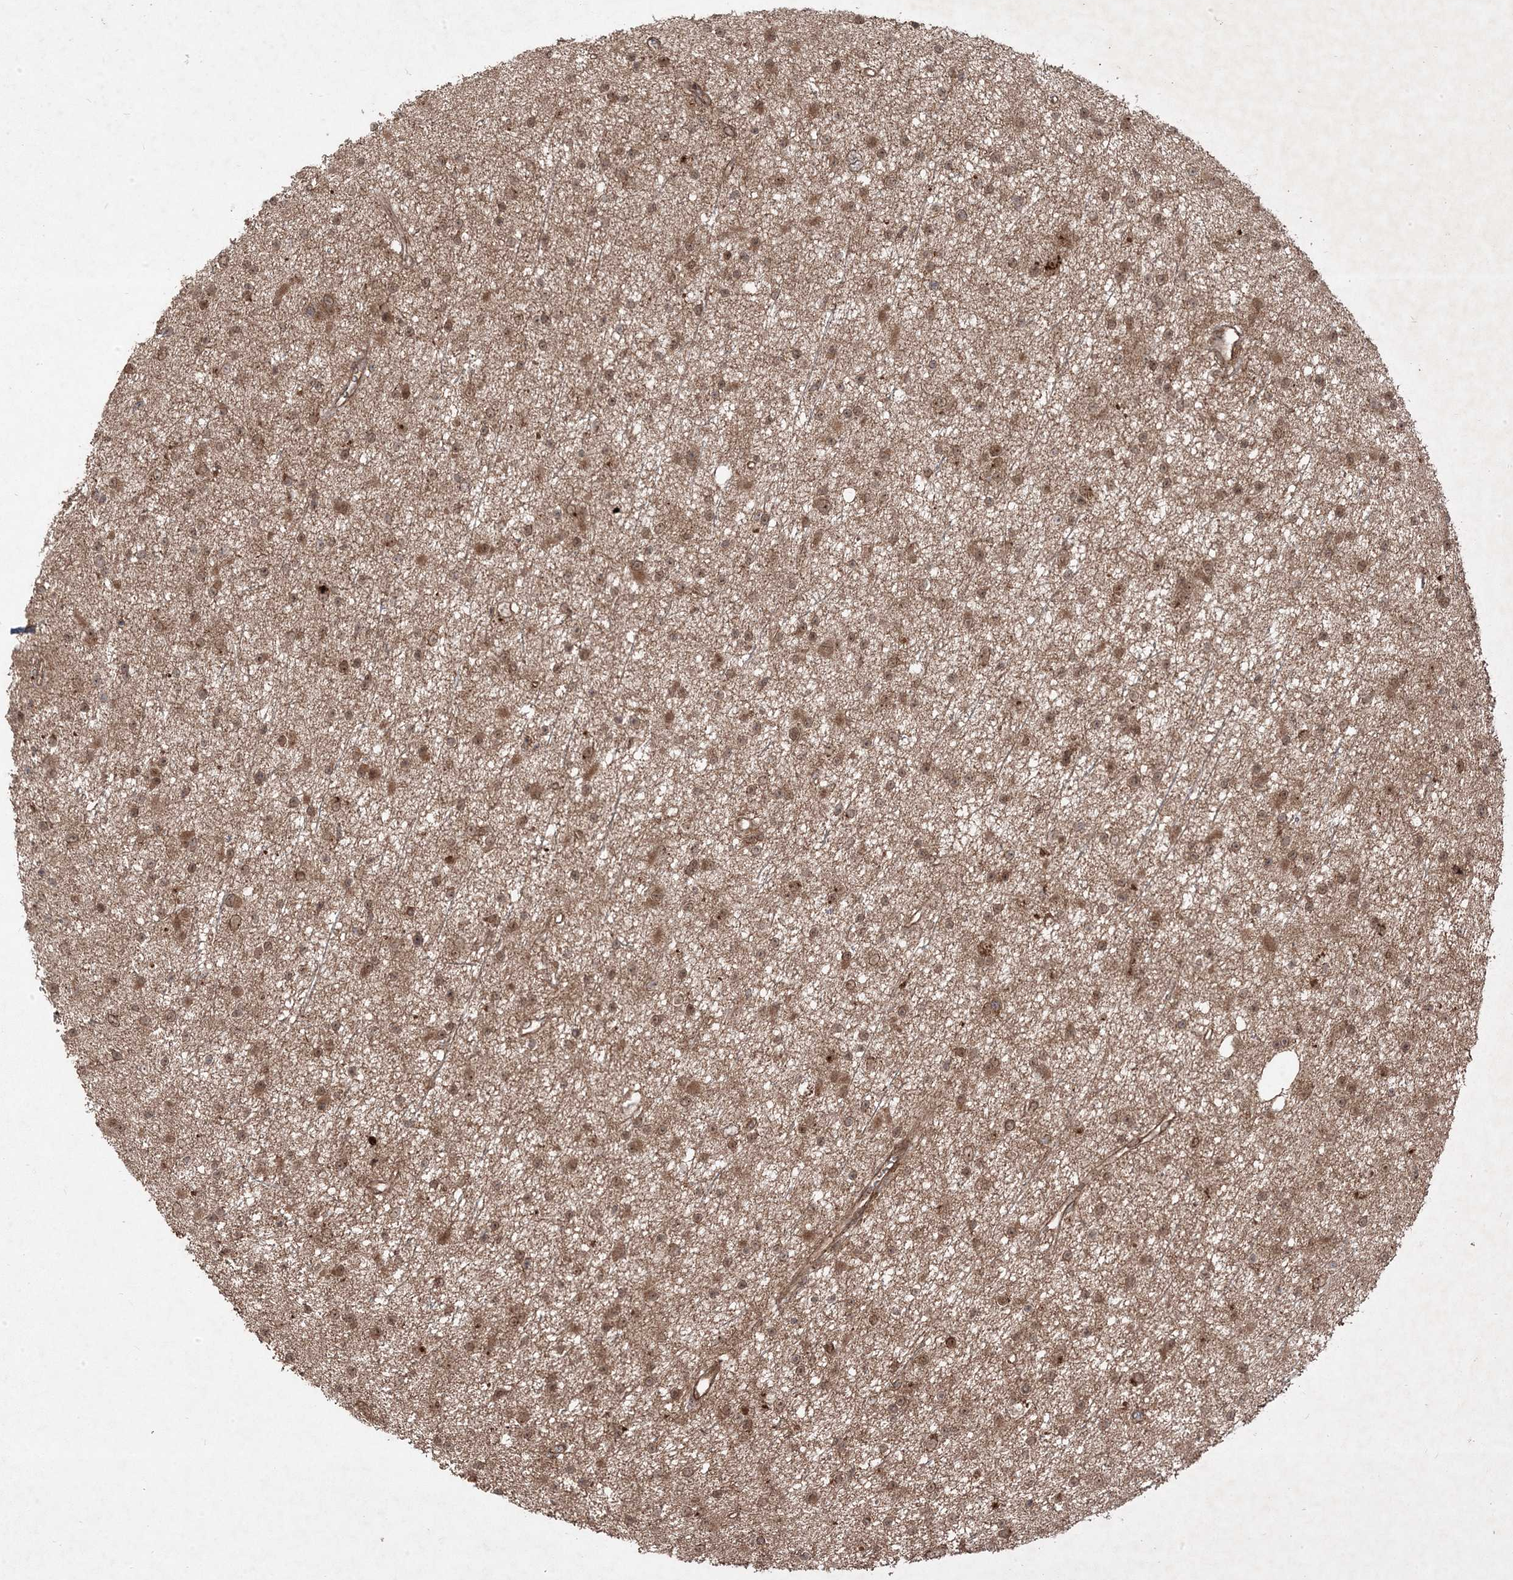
{"staining": {"intensity": "moderate", "quantity": ">75%", "location": "cytoplasmic/membranous,nuclear"}, "tissue": "glioma", "cell_type": "Tumor cells", "image_type": "cancer", "snomed": [{"axis": "morphology", "description": "Glioma, malignant, Low grade"}, {"axis": "topography", "description": "Cerebral cortex"}], "caption": "Malignant glioma (low-grade) tissue exhibits moderate cytoplasmic/membranous and nuclear staining in about >75% of tumor cells", "gene": "PLEKHM2", "patient": {"sex": "female", "age": 39}}